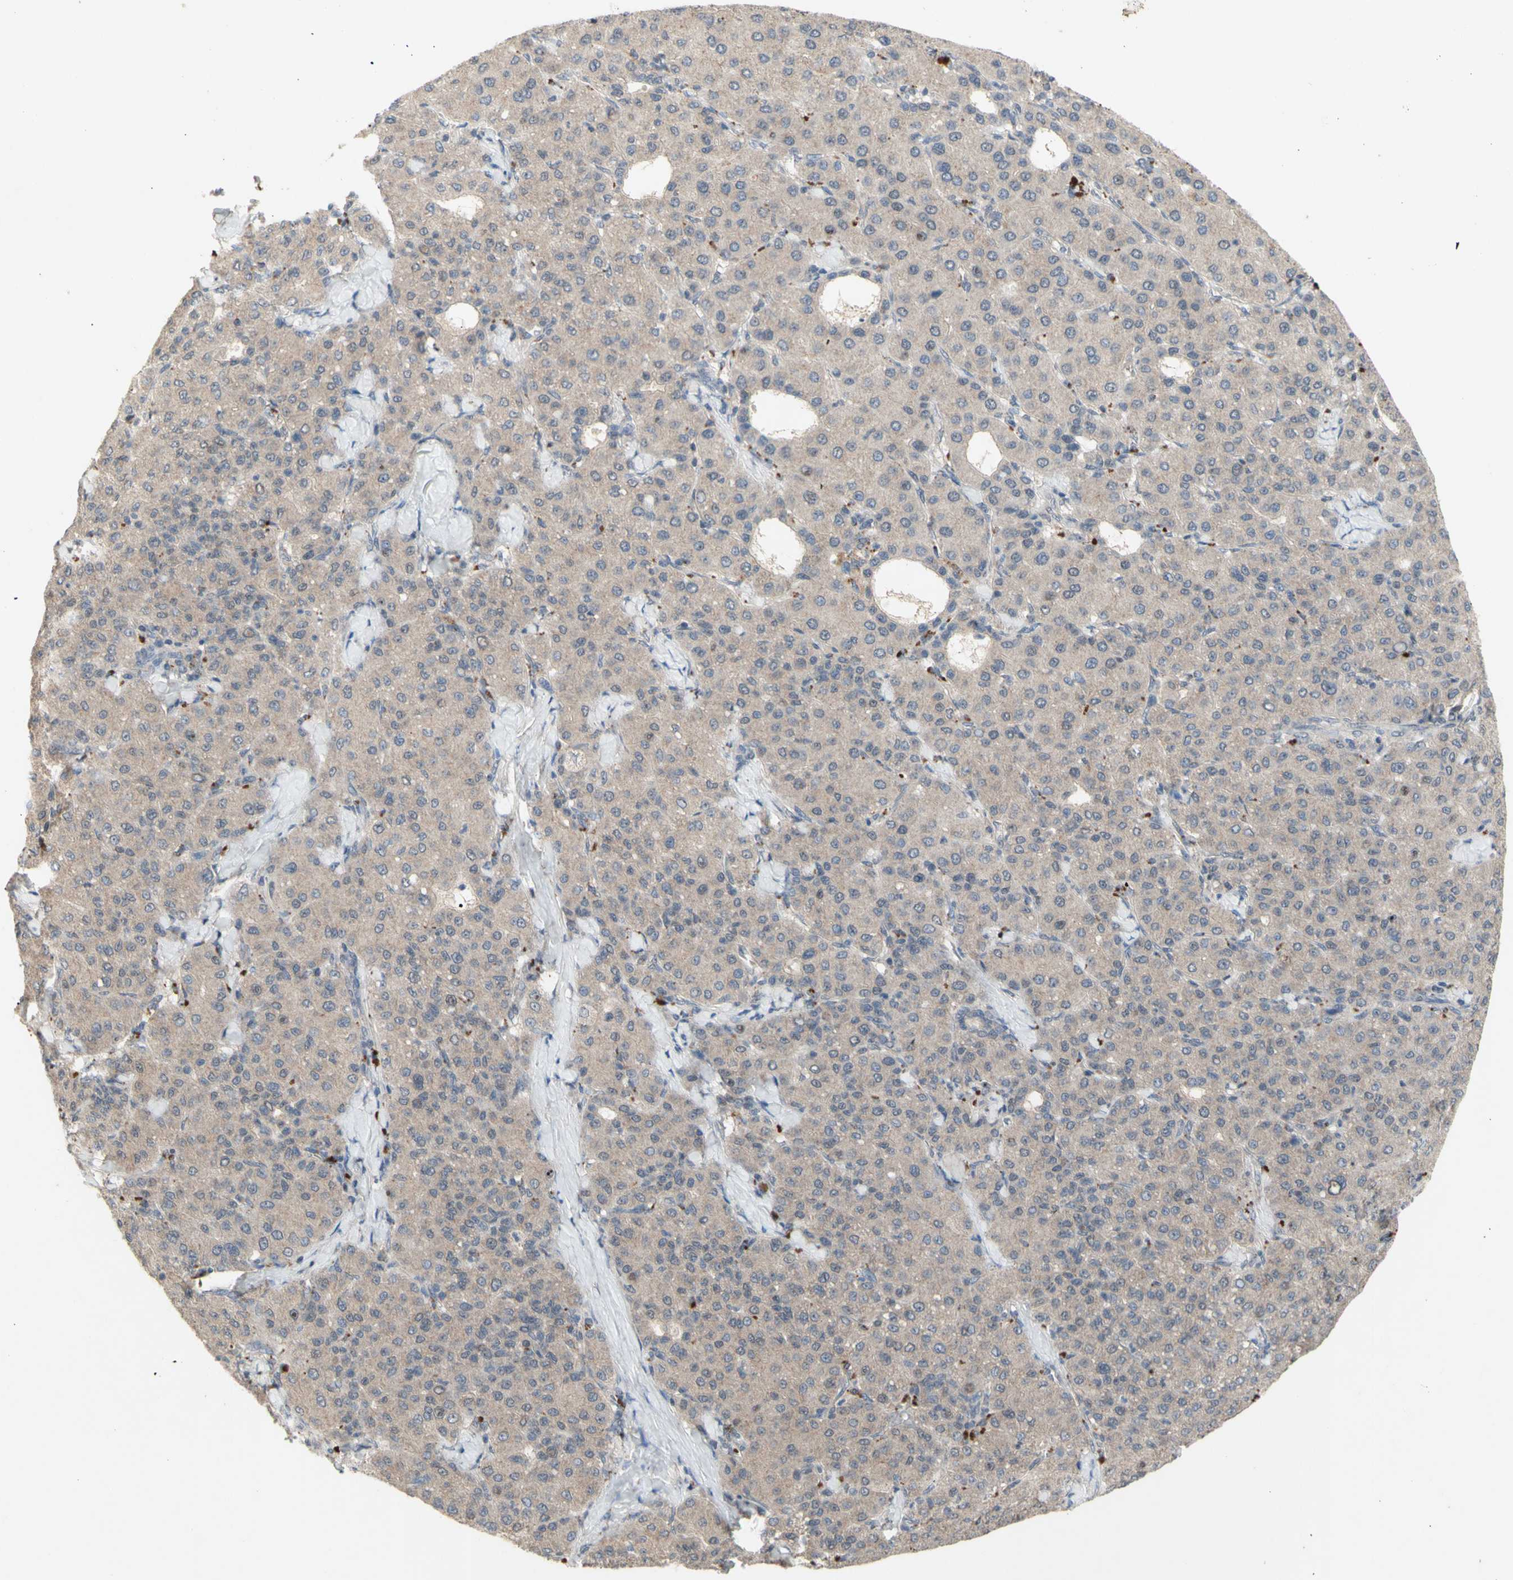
{"staining": {"intensity": "weak", "quantity": ">75%", "location": "cytoplasmic/membranous"}, "tissue": "liver cancer", "cell_type": "Tumor cells", "image_type": "cancer", "snomed": [{"axis": "morphology", "description": "Carcinoma, Hepatocellular, NOS"}, {"axis": "topography", "description": "Liver"}], "caption": "Human hepatocellular carcinoma (liver) stained with a brown dye exhibits weak cytoplasmic/membranous positive expression in approximately >75% of tumor cells.", "gene": "NLRP1", "patient": {"sex": "male", "age": 65}}